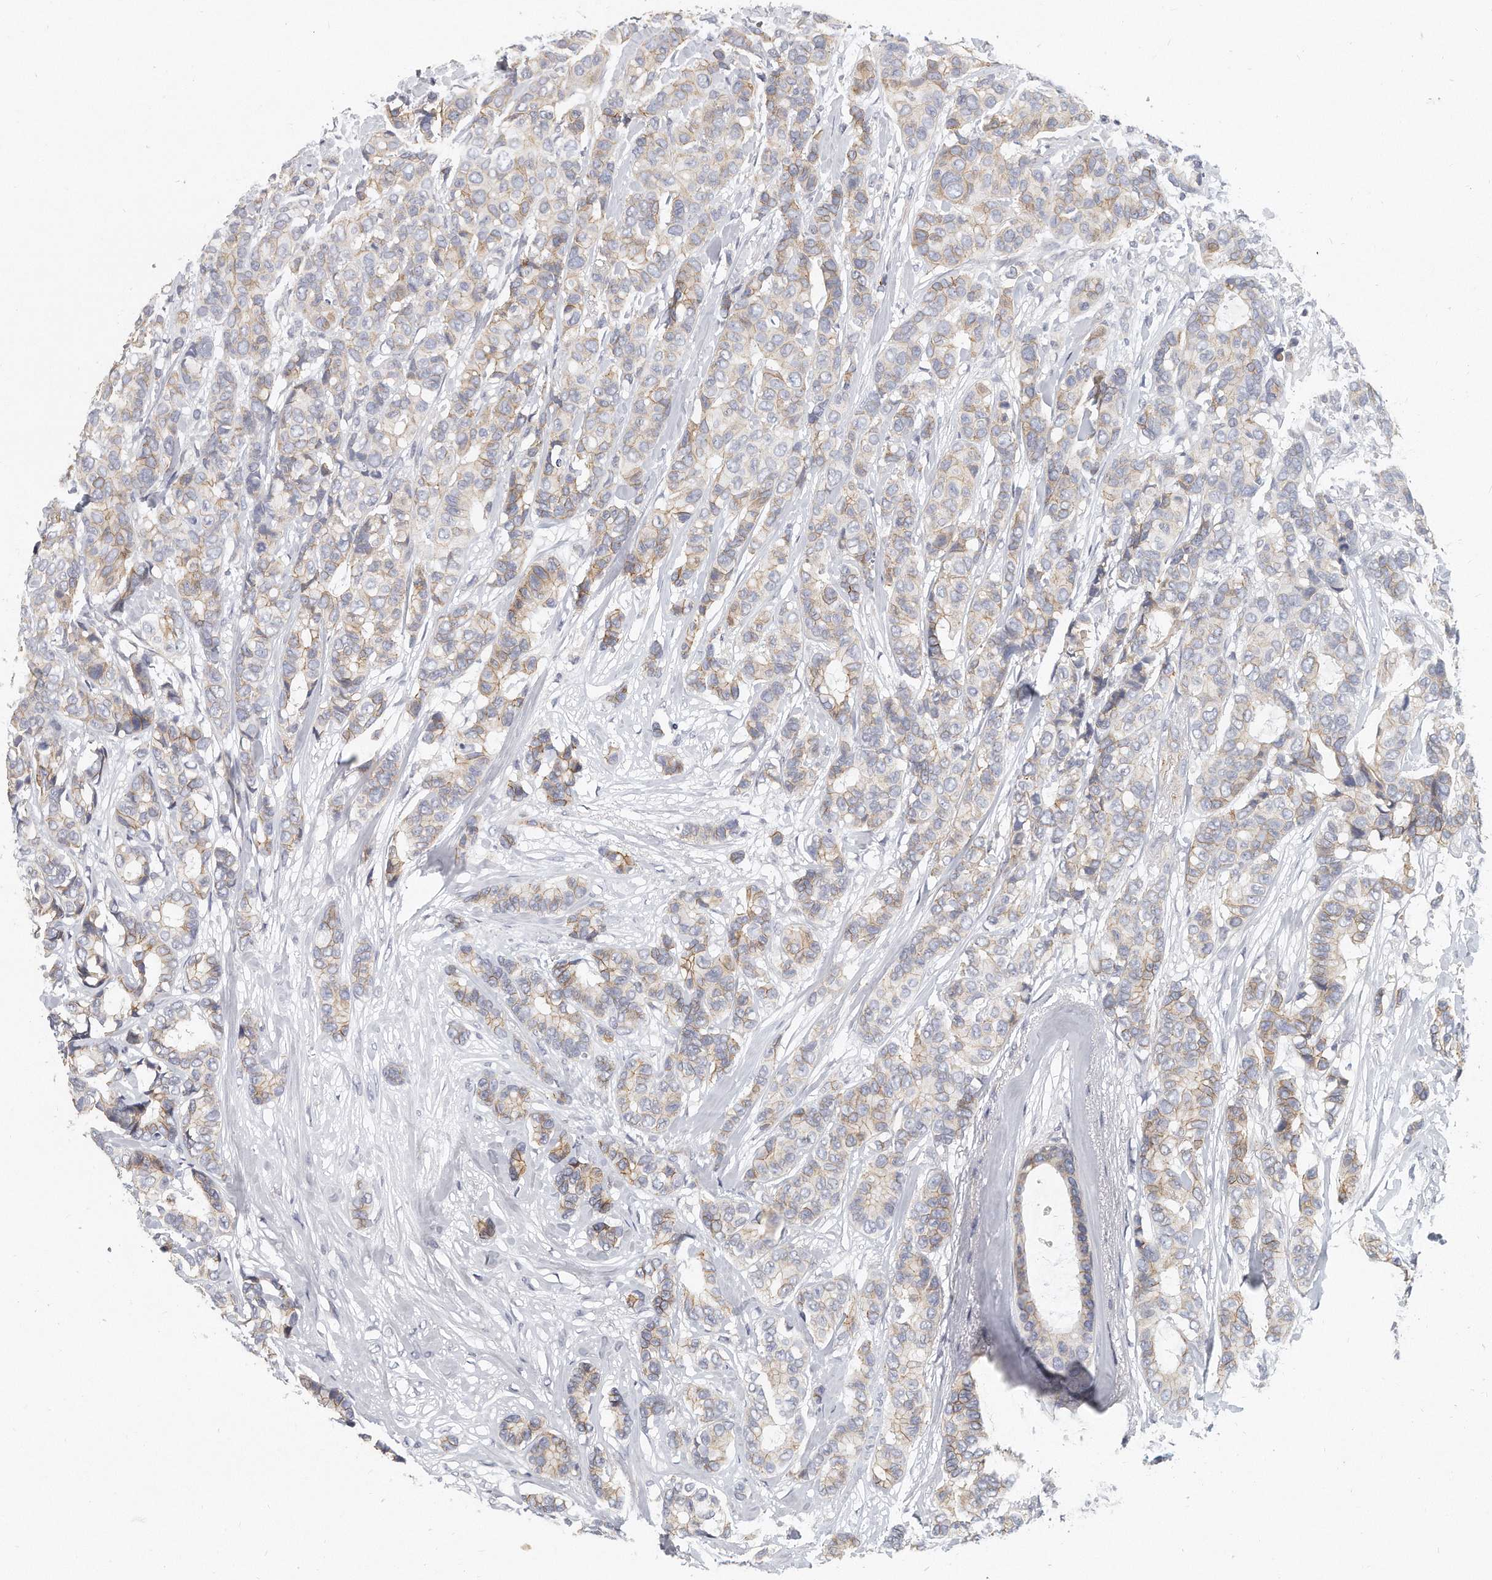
{"staining": {"intensity": "weak", "quantity": "<25%", "location": "cytoplasmic/membranous"}, "tissue": "breast cancer", "cell_type": "Tumor cells", "image_type": "cancer", "snomed": [{"axis": "morphology", "description": "Duct carcinoma"}, {"axis": "topography", "description": "Breast"}], "caption": "DAB (3,3'-diaminobenzidine) immunohistochemical staining of human infiltrating ductal carcinoma (breast) reveals no significant staining in tumor cells.", "gene": "PLEKHA6", "patient": {"sex": "female", "age": 87}}